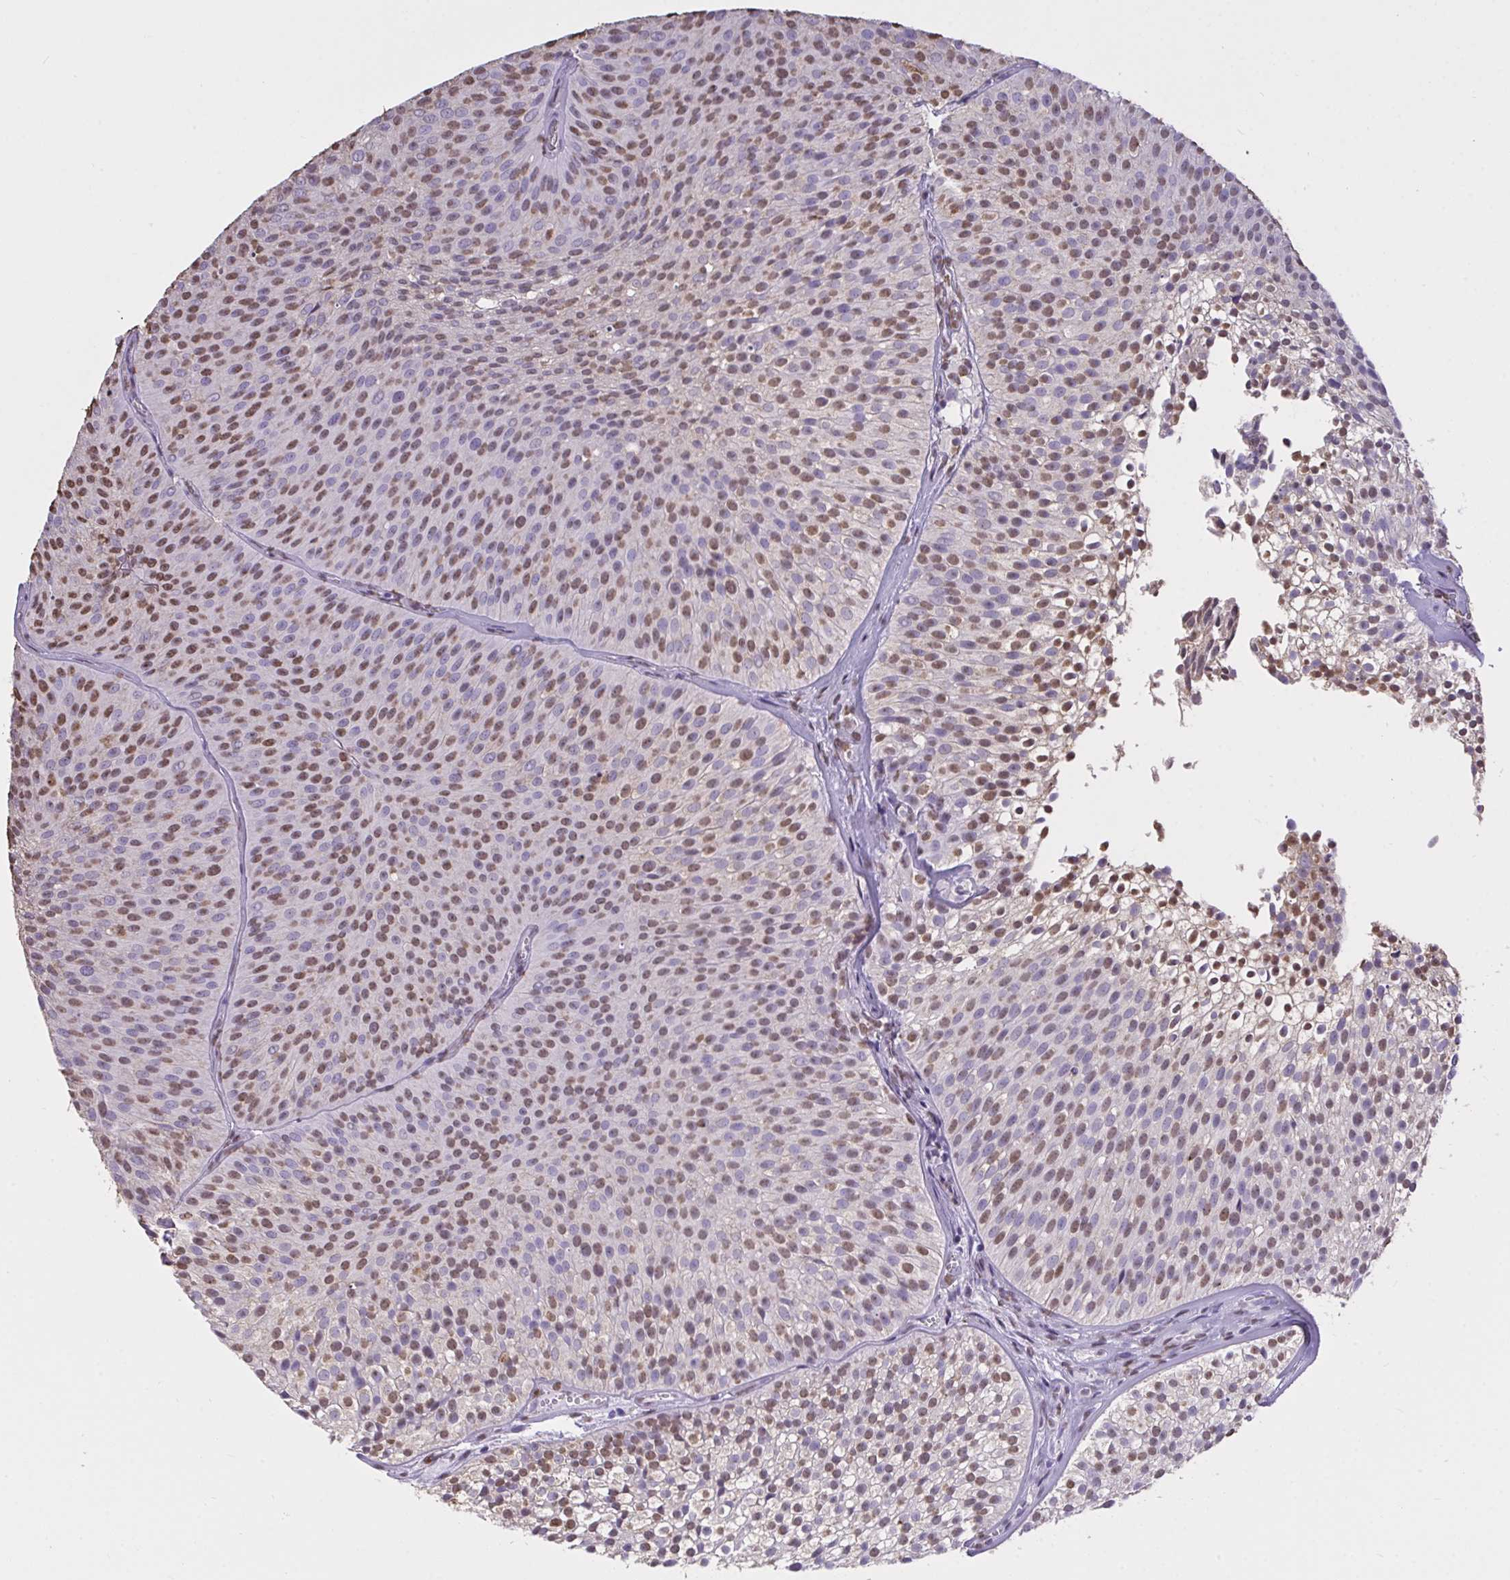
{"staining": {"intensity": "moderate", "quantity": "25%-75%", "location": "nuclear"}, "tissue": "urothelial cancer", "cell_type": "Tumor cells", "image_type": "cancer", "snomed": [{"axis": "morphology", "description": "Urothelial carcinoma, Low grade"}, {"axis": "topography", "description": "Urinary bladder"}], "caption": "Immunohistochemistry (IHC) (DAB) staining of urothelial cancer displays moderate nuclear protein positivity in about 25%-75% of tumor cells.", "gene": "SEMA6B", "patient": {"sex": "male", "age": 91}}